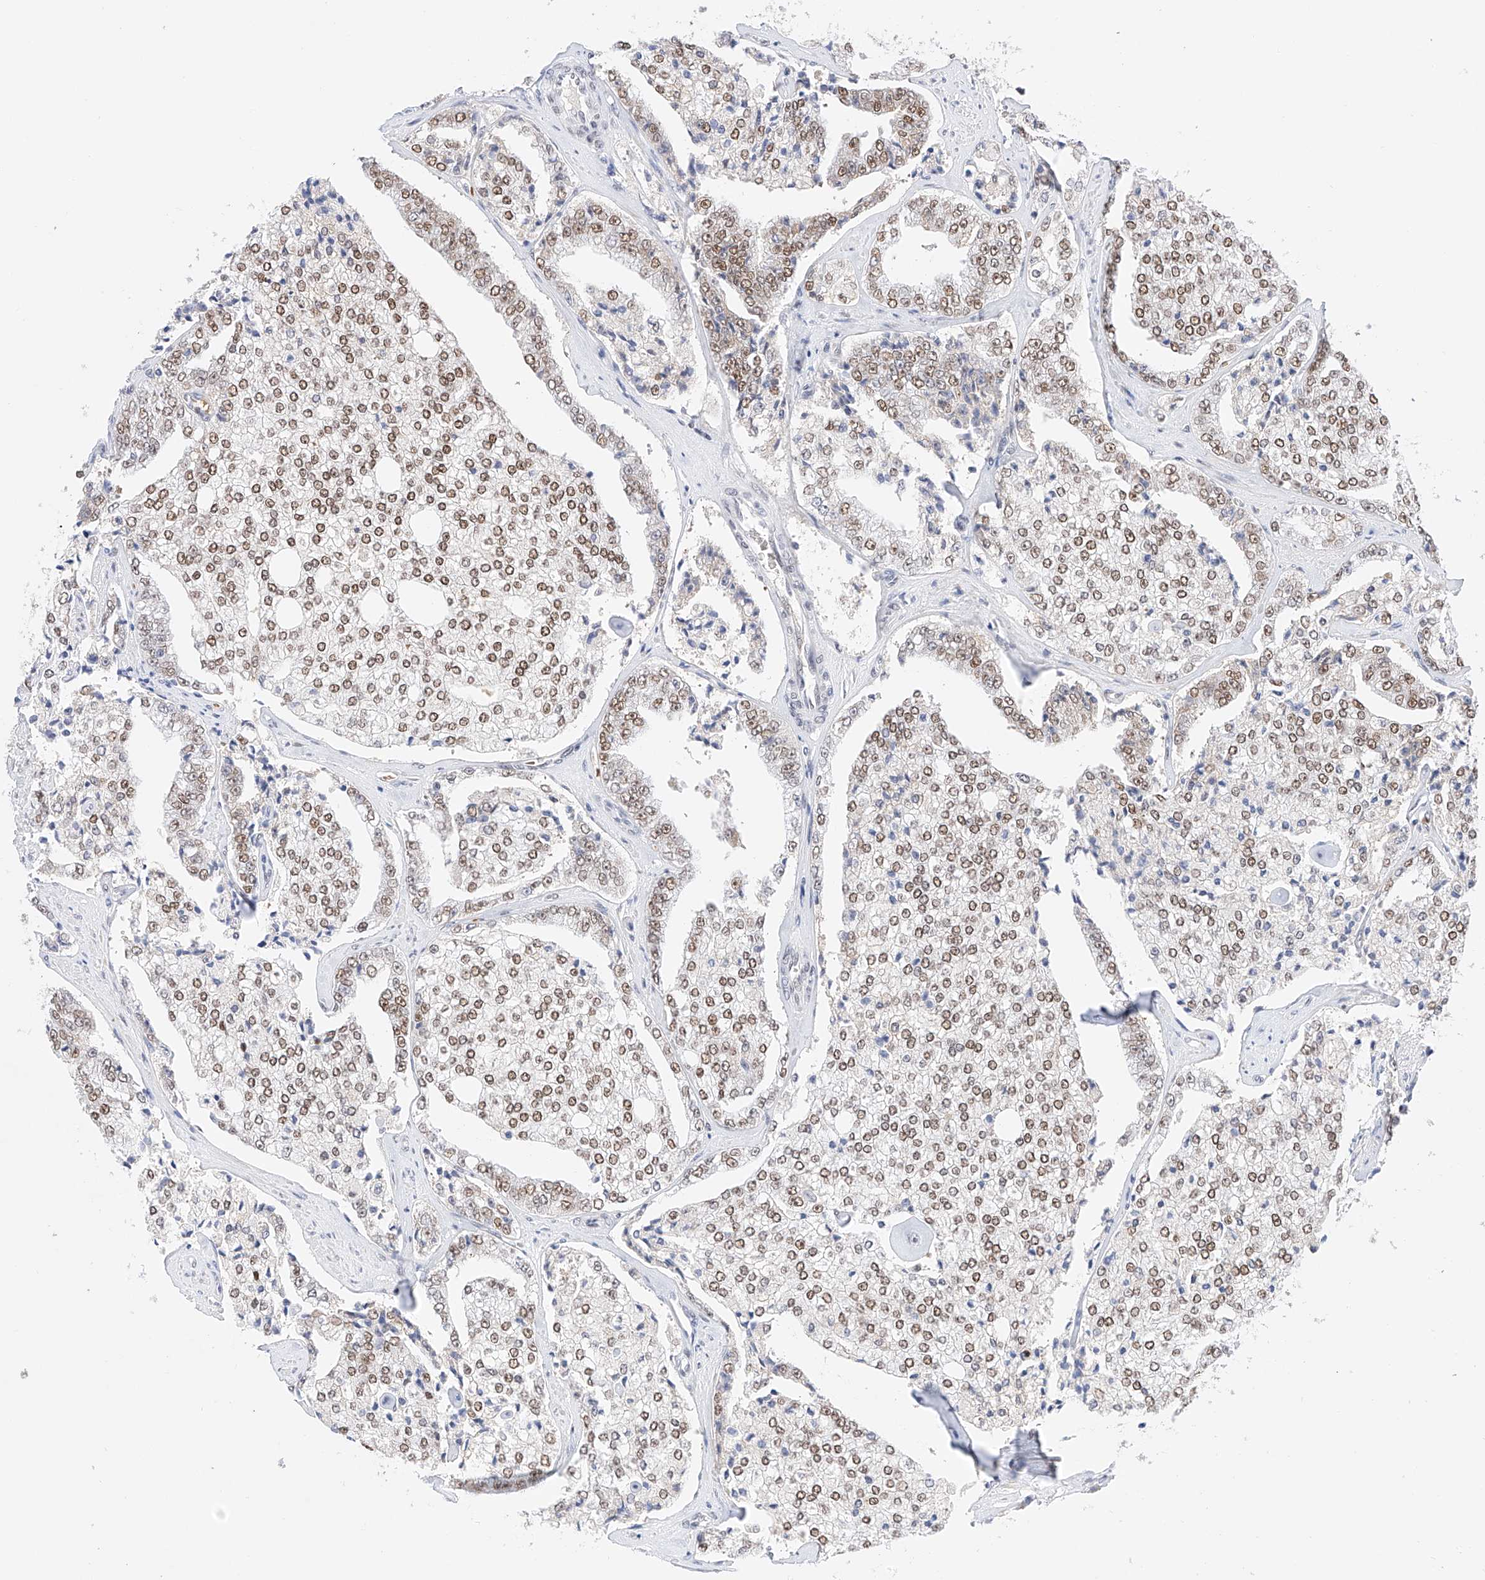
{"staining": {"intensity": "moderate", "quantity": ">75%", "location": "nuclear"}, "tissue": "prostate cancer", "cell_type": "Tumor cells", "image_type": "cancer", "snomed": [{"axis": "morphology", "description": "Adenocarcinoma, High grade"}, {"axis": "topography", "description": "Prostate"}], "caption": "Immunohistochemical staining of prostate cancer (adenocarcinoma (high-grade)) exhibits moderate nuclear protein expression in about >75% of tumor cells. (DAB IHC, brown staining for protein, blue staining for nuclei).", "gene": "APIP", "patient": {"sex": "male", "age": 71}}